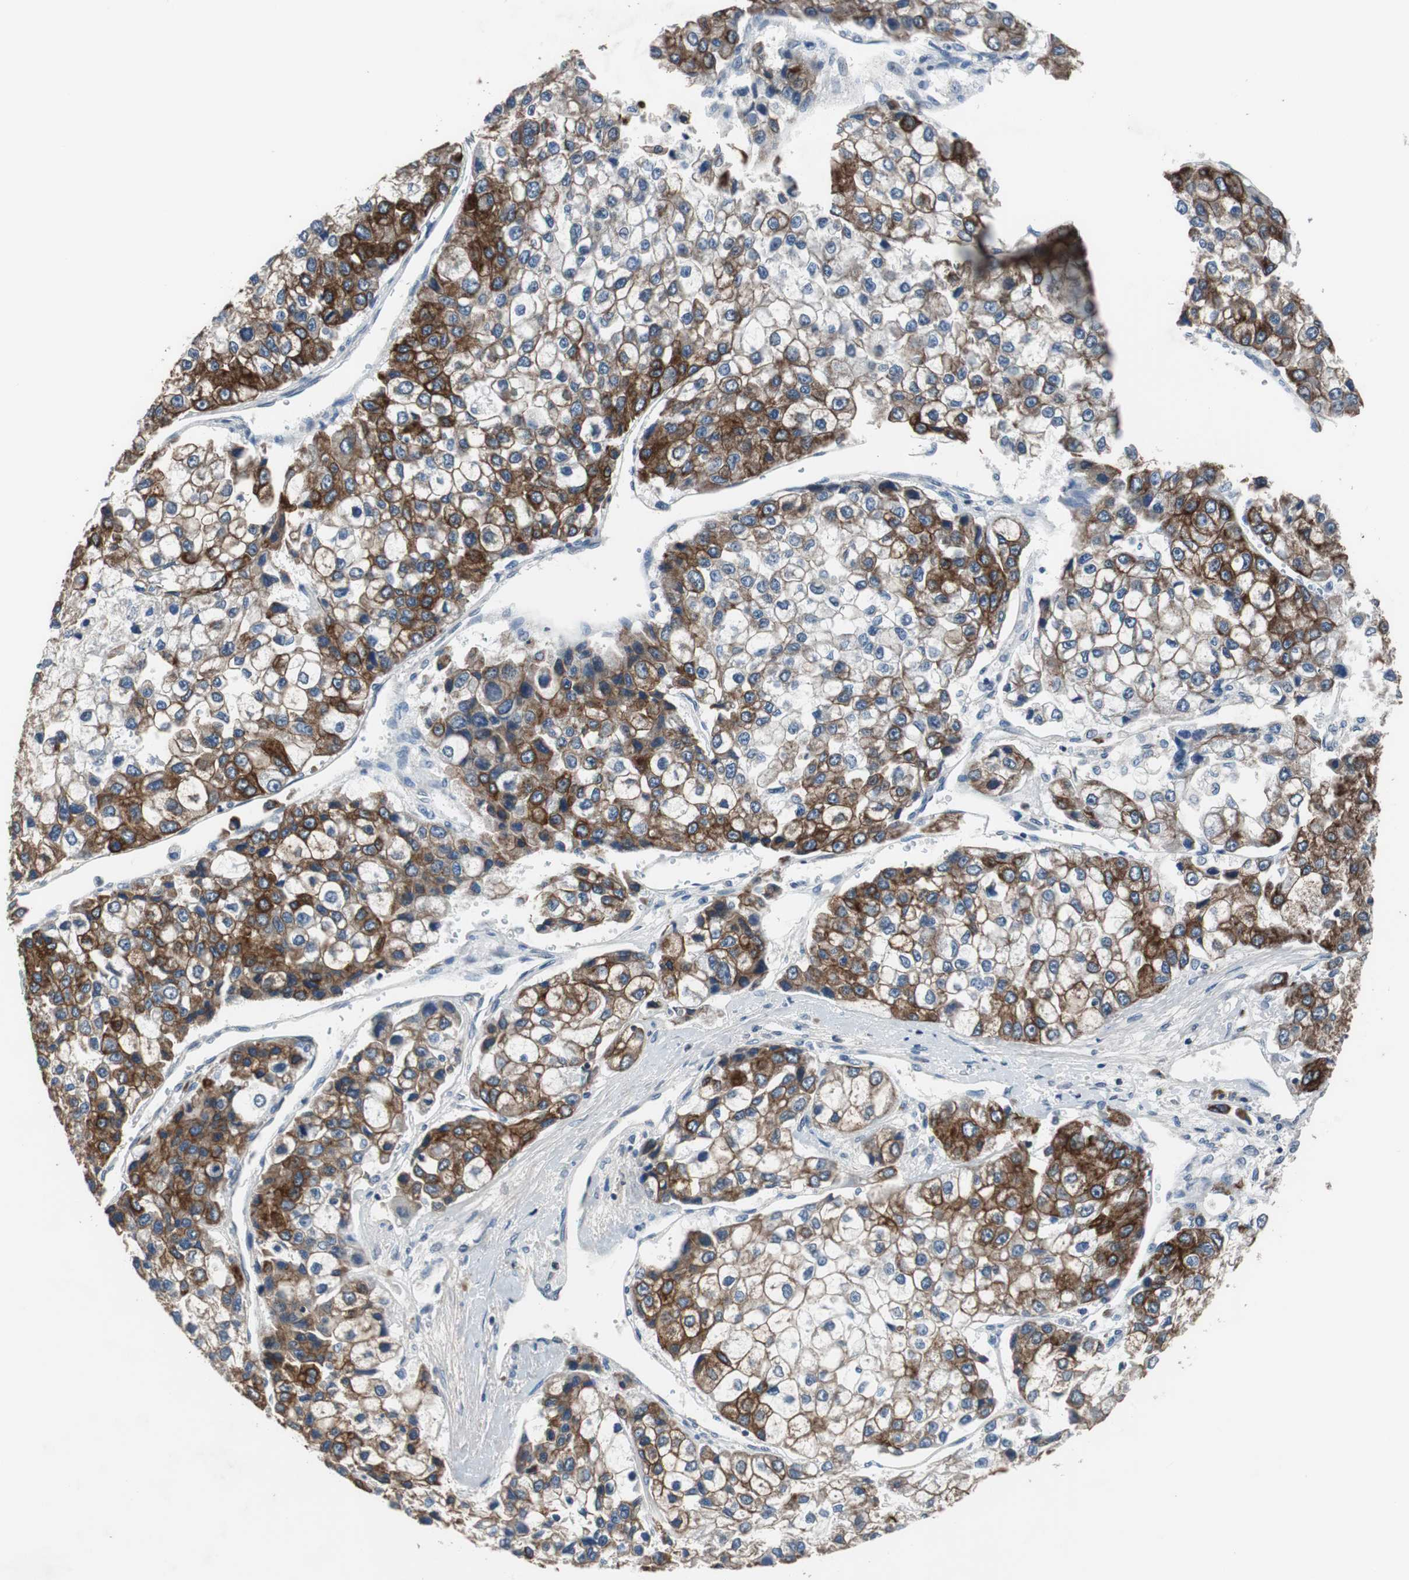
{"staining": {"intensity": "strong", "quantity": "25%-75%", "location": "cytoplasmic/membranous"}, "tissue": "liver cancer", "cell_type": "Tumor cells", "image_type": "cancer", "snomed": [{"axis": "morphology", "description": "Carcinoma, Hepatocellular, NOS"}, {"axis": "topography", "description": "Liver"}], "caption": "Strong cytoplasmic/membranous expression for a protein is present in about 25%-75% of tumor cells of hepatocellular carcinoma (liver) using IHC.", "gene": "USP10", "patient": {"sex": "female", "age": 66}}